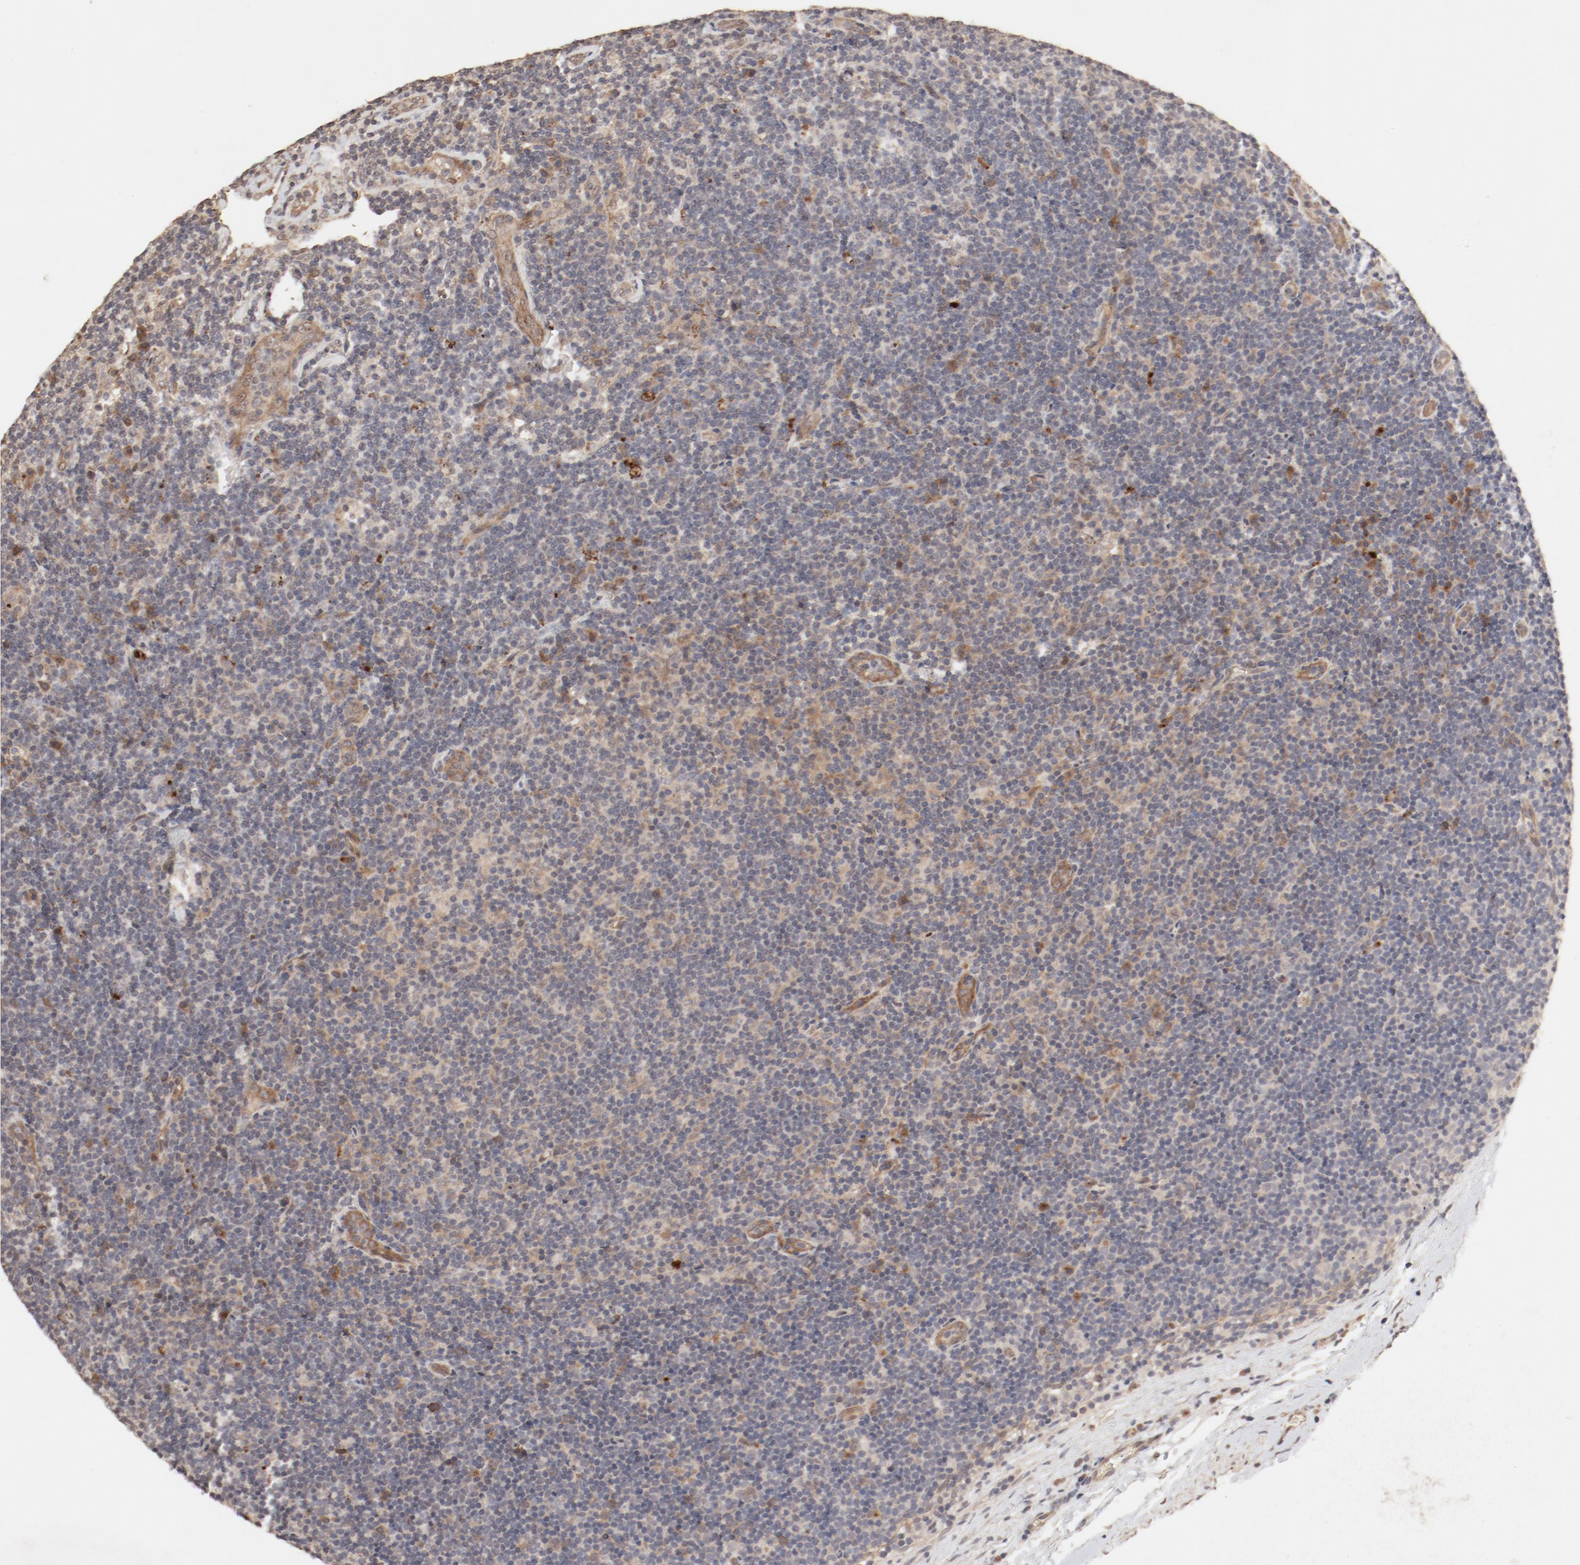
{"staining": {"intensity": "moderate", "quantity": "25%-75%", "location": "cytoplasmic/membranous"}, "tissue": "lymphoma", "cell_type": "Tumor cells", "image_type": "cancer", "snomed": [{"axis": "morphology", "description": "Malignant lymphoma, non-Hodgkin's type, Low grade"}, {"axis": "topography", "description": "Lymph node"}], "caption": "DAB (3,3'-diaminobenzidine) immunohistochemical staining of low-grade malignant lymphoma, non-Hodgkin's type reveals moderate cytoplasmic/membranous protein staining in approximately 25%-75% of tumor cells.", "gene": "IL3RA", "patient": {"sex": "male", "age": 70}}